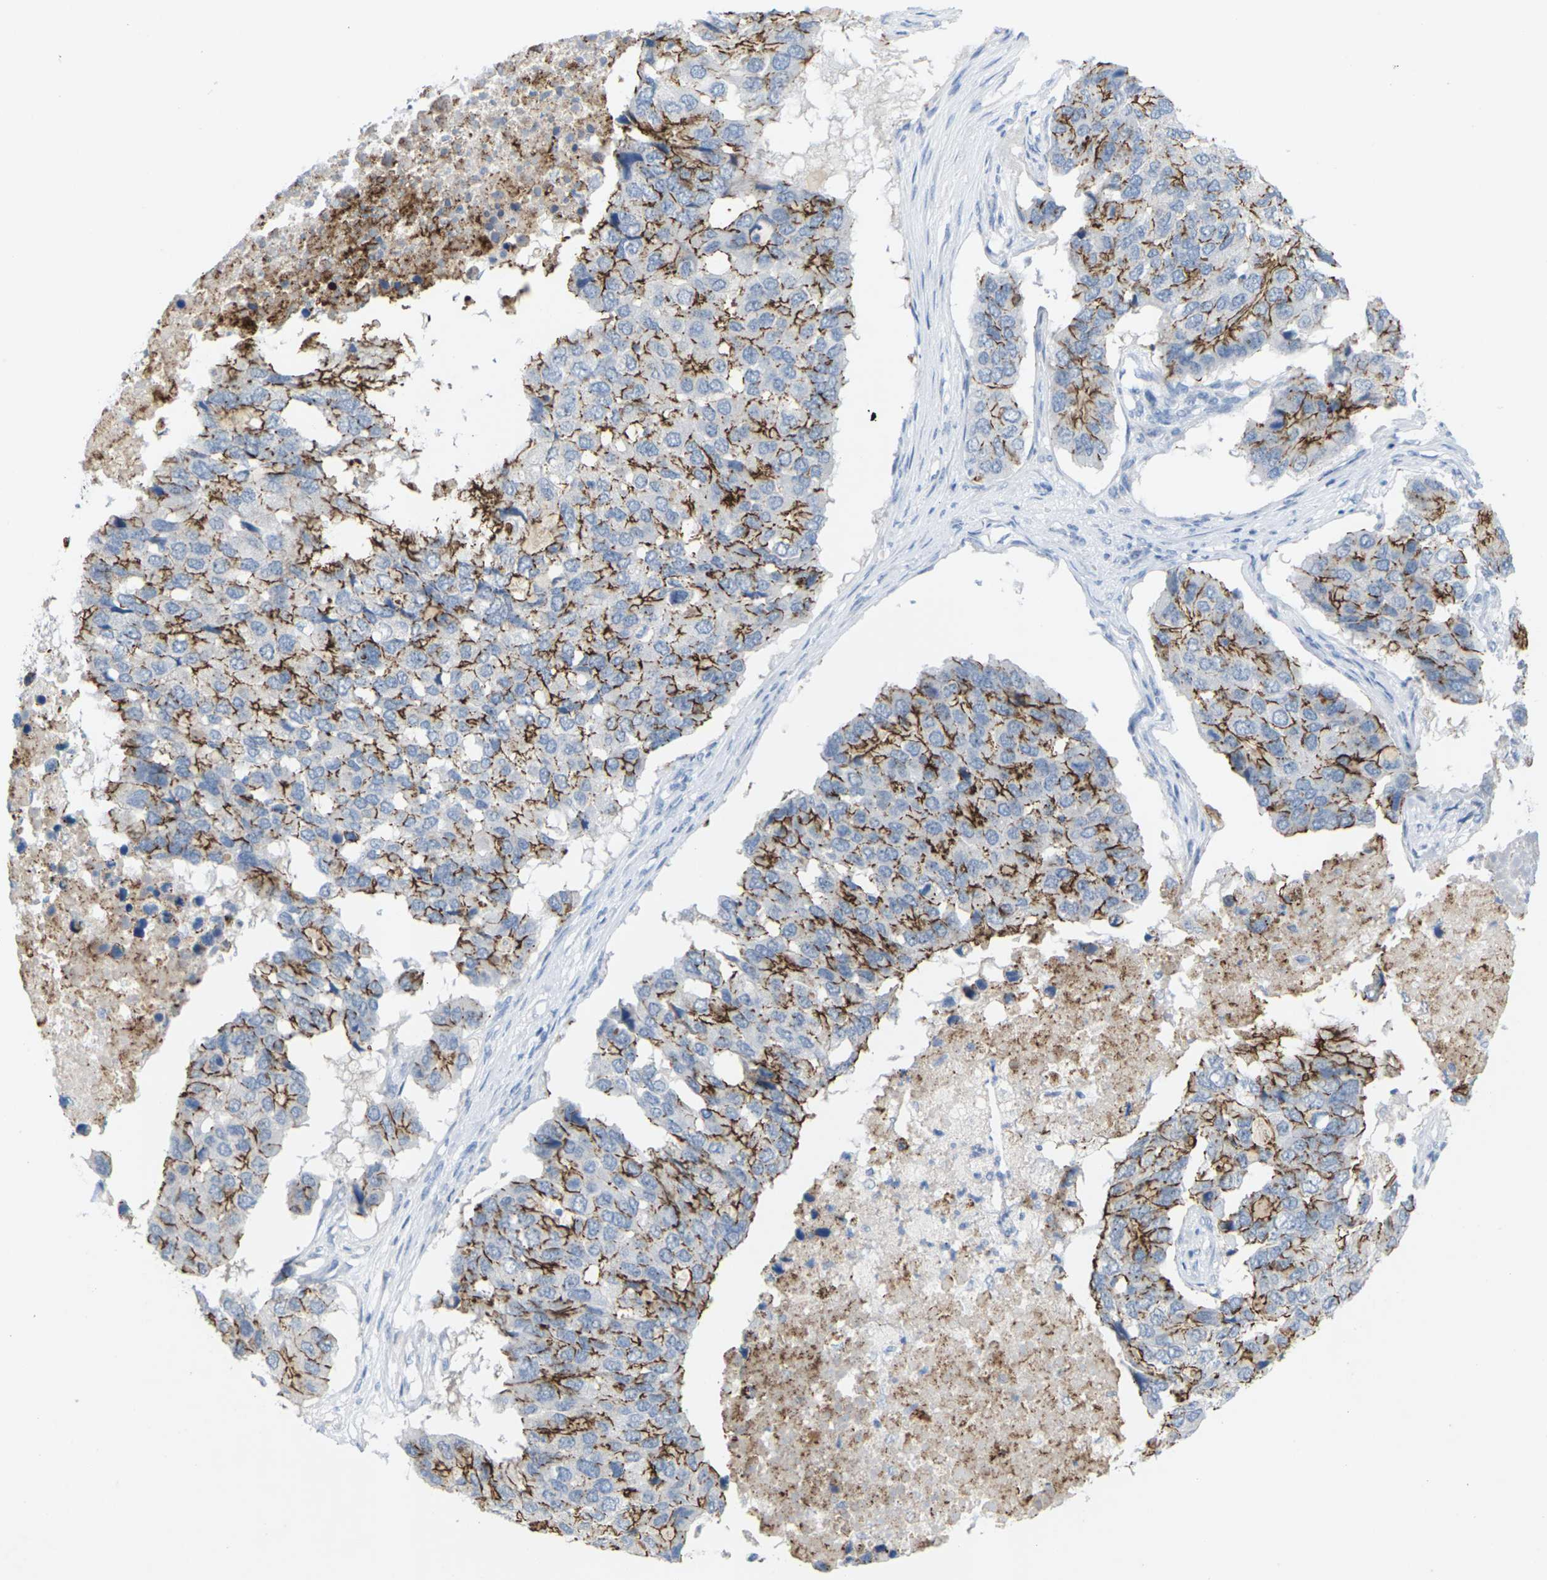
{"staining": {"intensity": "strong", "quantity": "25%-75%", "location": "cytoplasmic/membranous"}, "tissue": "pancreatic cancer", "cell_type": "Tumor cells", "image_type": "cancer", "snomed": [{"axis": "morphology", "description": "Adenocarcinoma, NOS"}, {"axis": "topography", "description": "Pancreas"}], "caption": "A high amount of strong cytoplasmic/membranous positivity is seen in about 25%-75% of tumor cells in pancreatic adenocarcinoma tissue.", "gene": "CLDN3", "patient": {"sex": "male", "age": 50}}